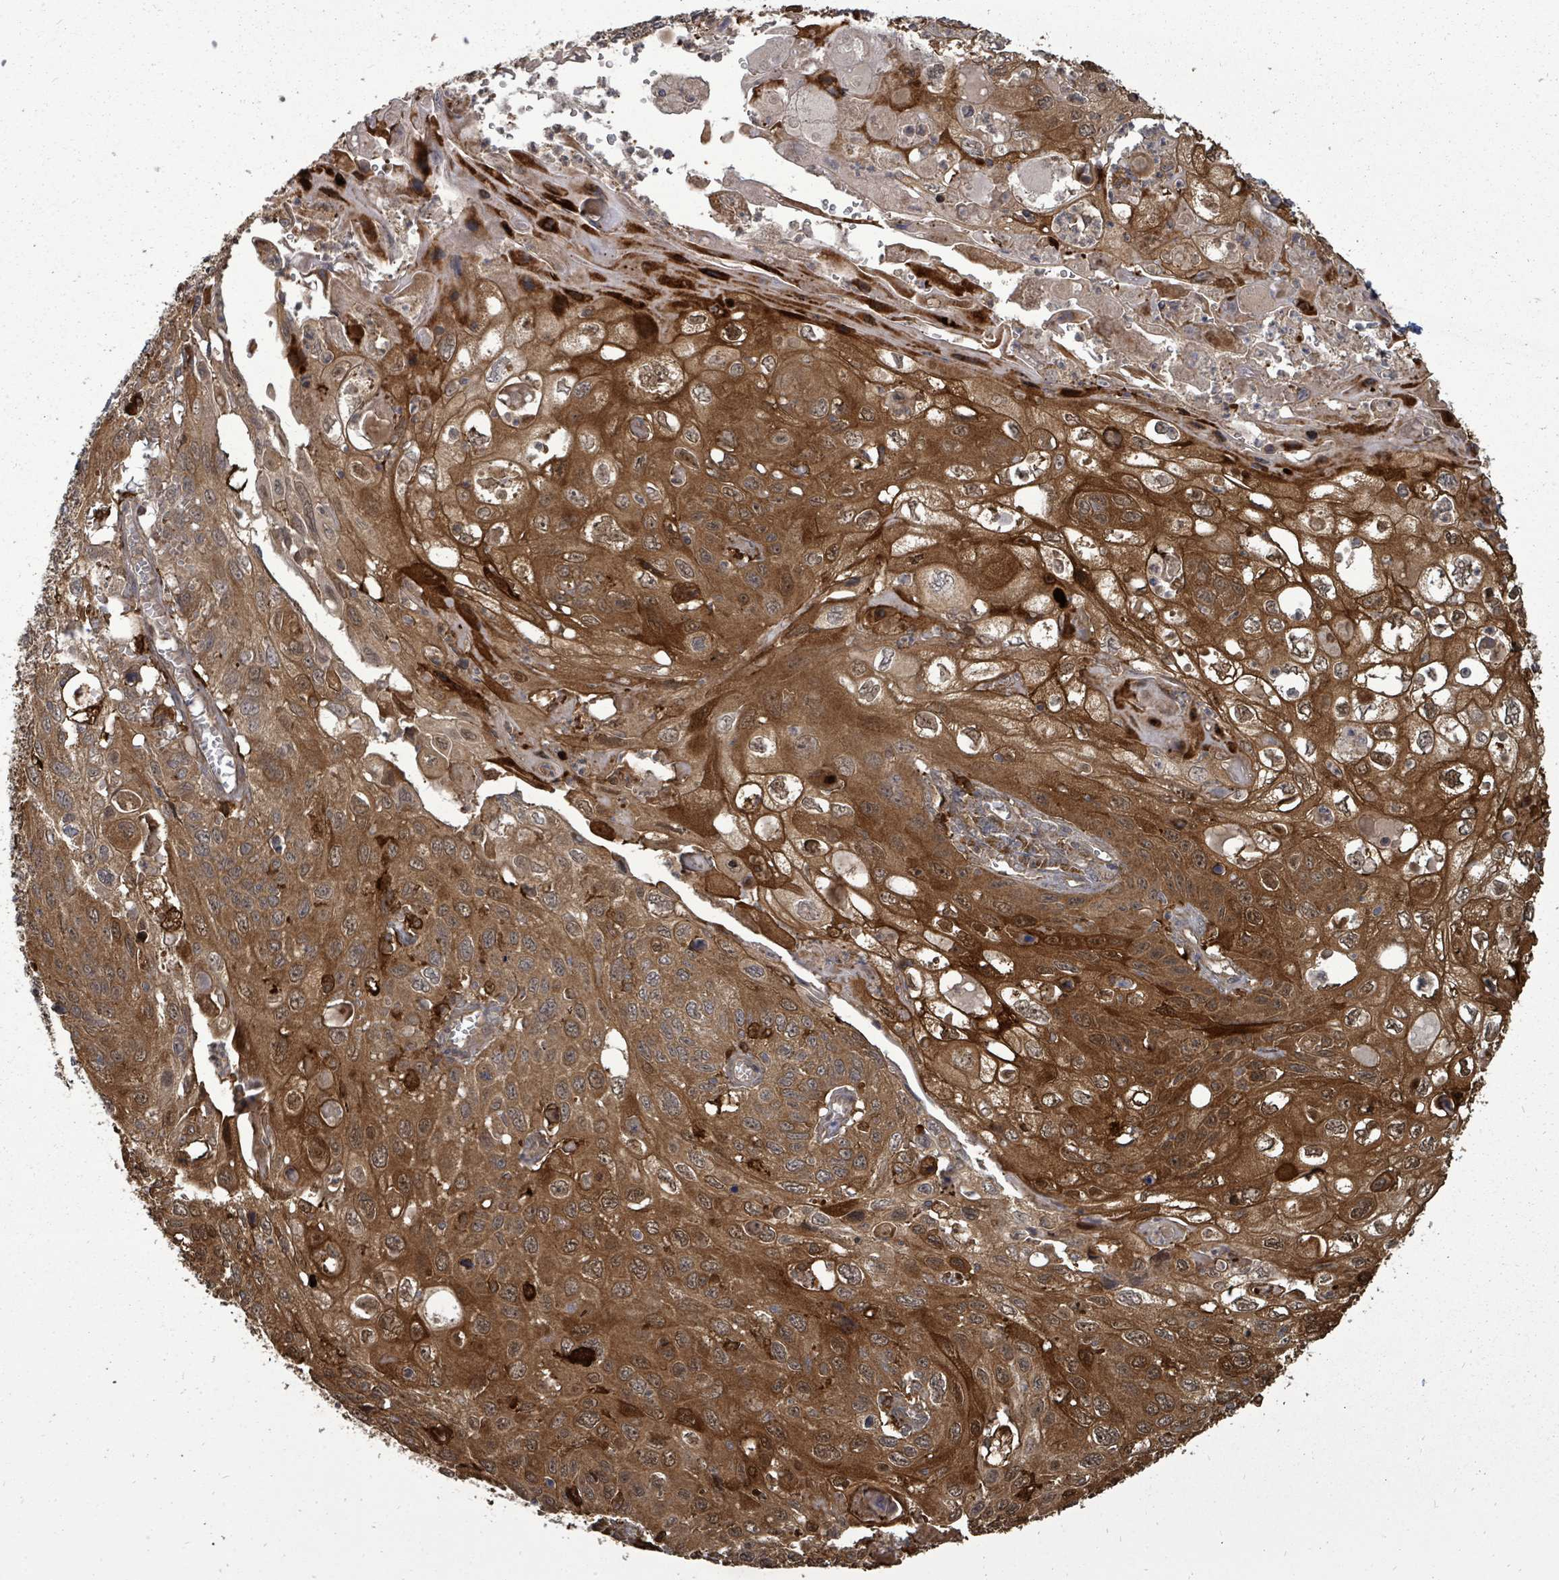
{"staining": {"intensity": "strong", "quantity": ">75%", "location": "cytoplasmic/membranous"}, "tissue": "cervical cancer", "cell_type": "Tumor cells", "image_type": "cancer", "snomed": [{"axis": "morphology", "description": "Squamous cell carcinoma, NOS"}, {"axis": "topography", "description": "Cervix"}], "caption": "High-power microscopy captured an immunohistochemistry image of cervical cancer, revealing strong cytoplasmic/membranous expression in about >75% of tumor cells.", "gene": "EIF3C", "patient": {"sex": "female", "age": 70}}